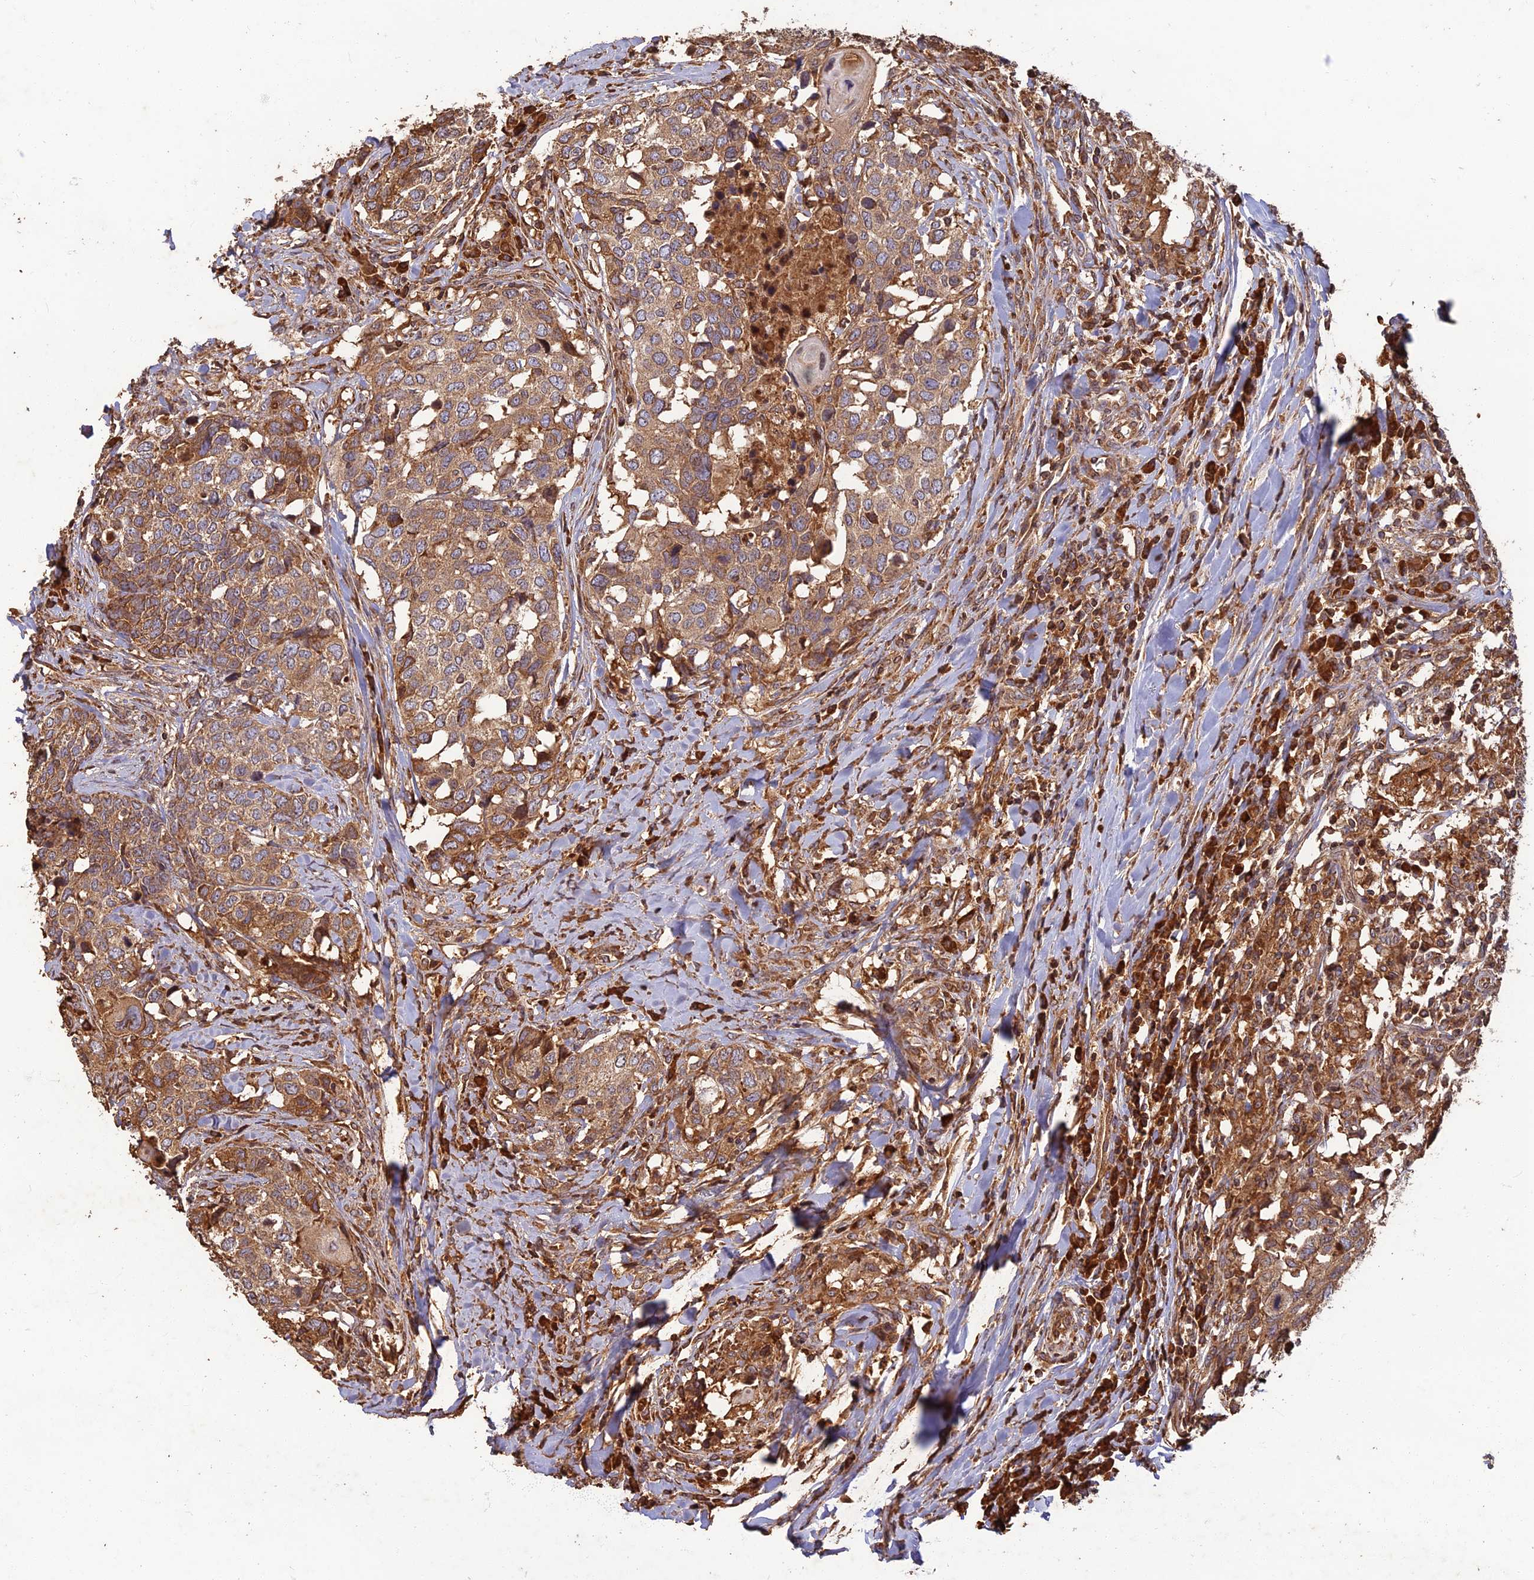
{"staining": {"intensity": "moderate", "quantity": ">75%", "location": "cytoplasmic/membranous"}, "tissue": "head and neck cancer", "cell_type": "Tumor cells", "image_type": "cancer", "snomed": [{"axis": "morphology", "description": "Squamous cell carcinoma, NOS"}, {"axis": "topography", "description": "Head-Neck"}], "caption": "Squamous cell carcinoma (head and neck) stained with a brown dye demonstrates moderate cytoplasmic/membranous positive positivity in approximately >75% of tumor cells.", "gene": "CORO1C", "patient": {"sex": "male", "age": 66}}